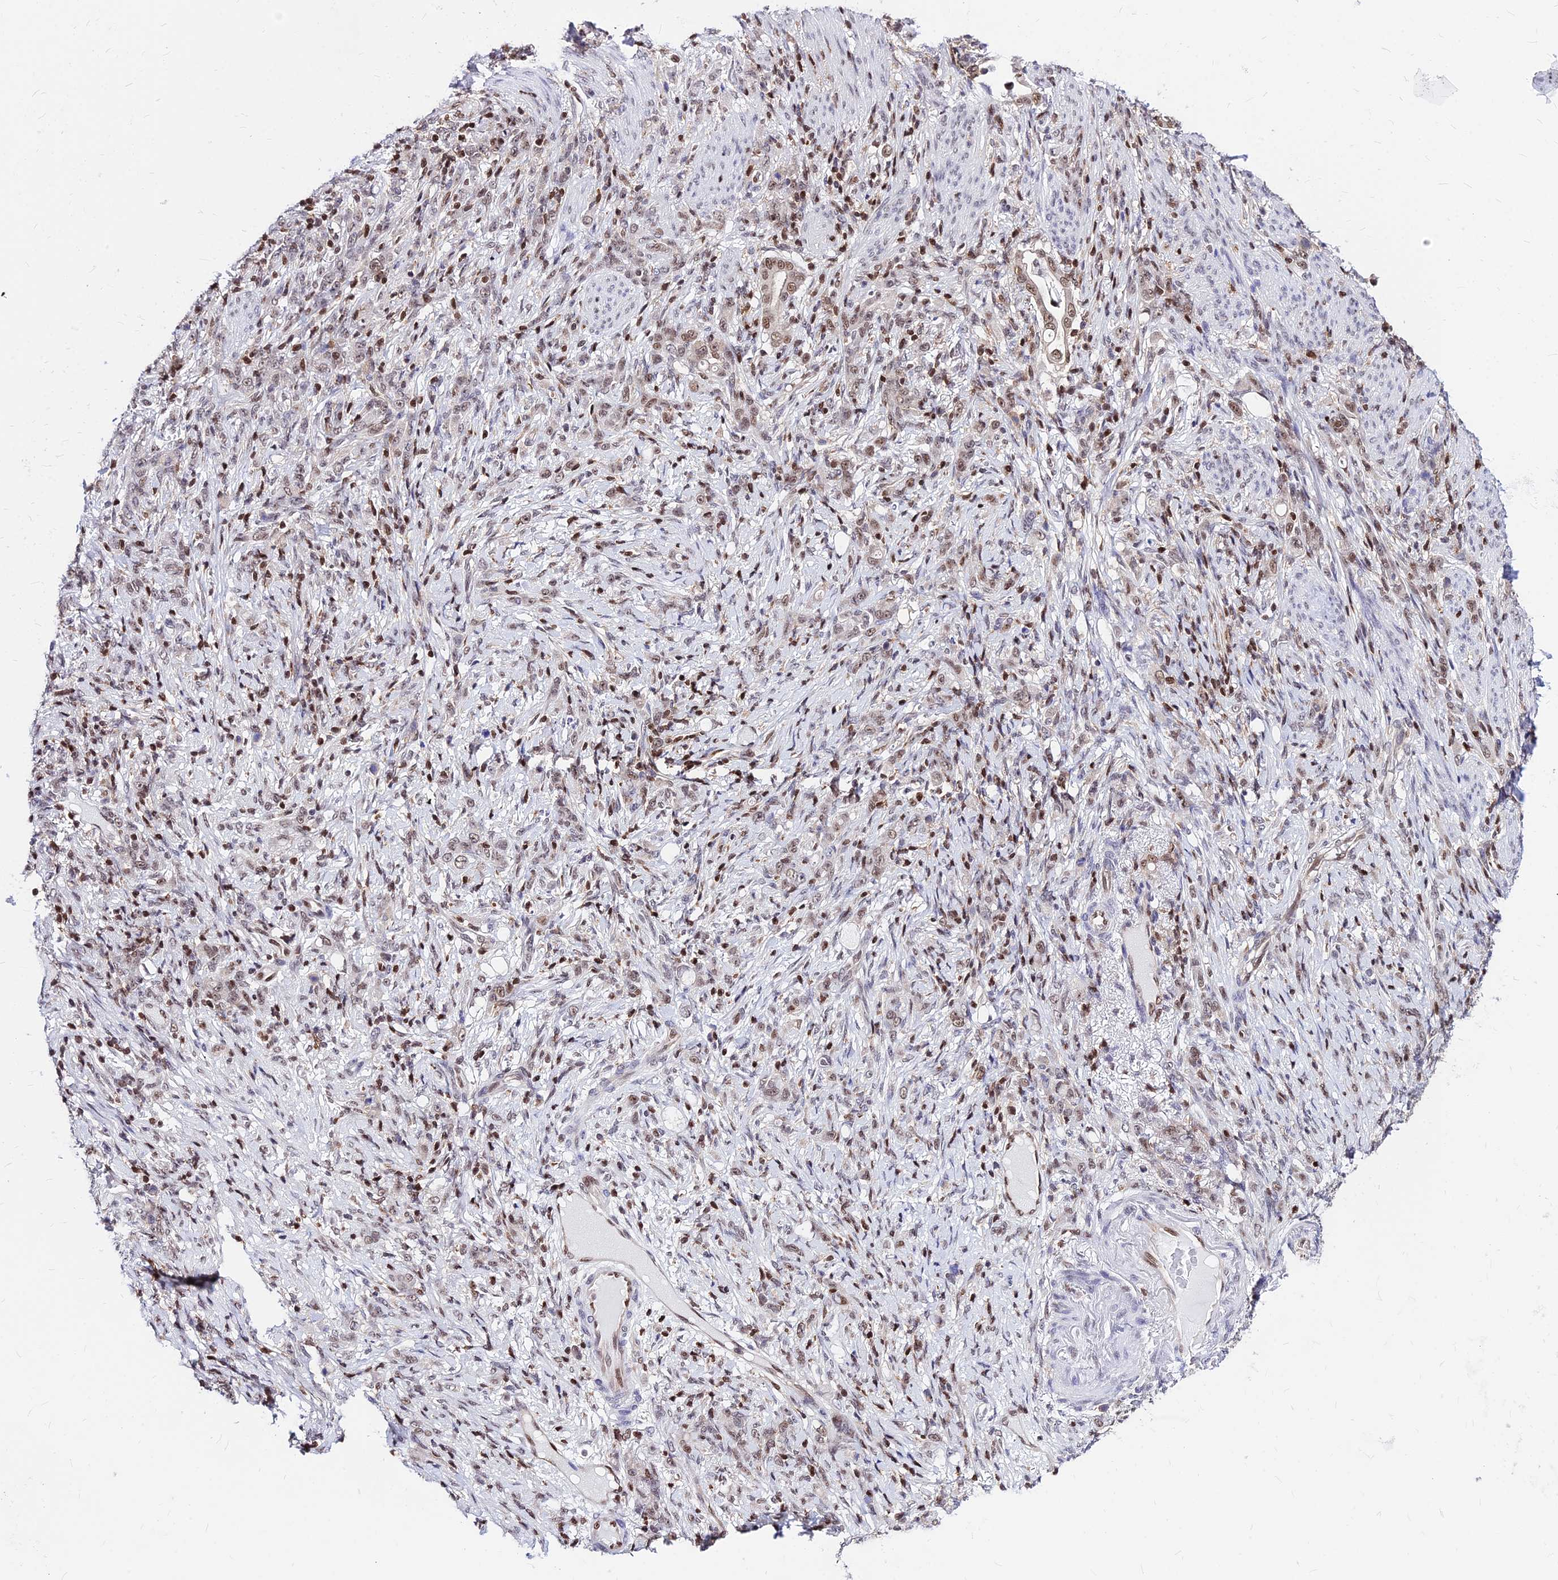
{"staining": {"intensity": "weak", "quantity": ">75%", "location": "nuclear"}, "tissue": "stomach cancer", "cell_type": "Tumor cells", "image_type": "cancer", "snomed": [{"axis": "morphology", "description": "Normal tissue, NOS"}, {"axis": "morphology", "description": "Adenocarcinoma, NOS"}, {"axis": "topography", "description": "Stomach"}], "caption": "An IHC image of neoplastic tissue is shown. Protein staining in brown highlights weak nuclear positivity in adenocarcinoma (stomach) within tumor cells.", "gene": "PAXX", "patient": {"sex": "female", "age": 79}}